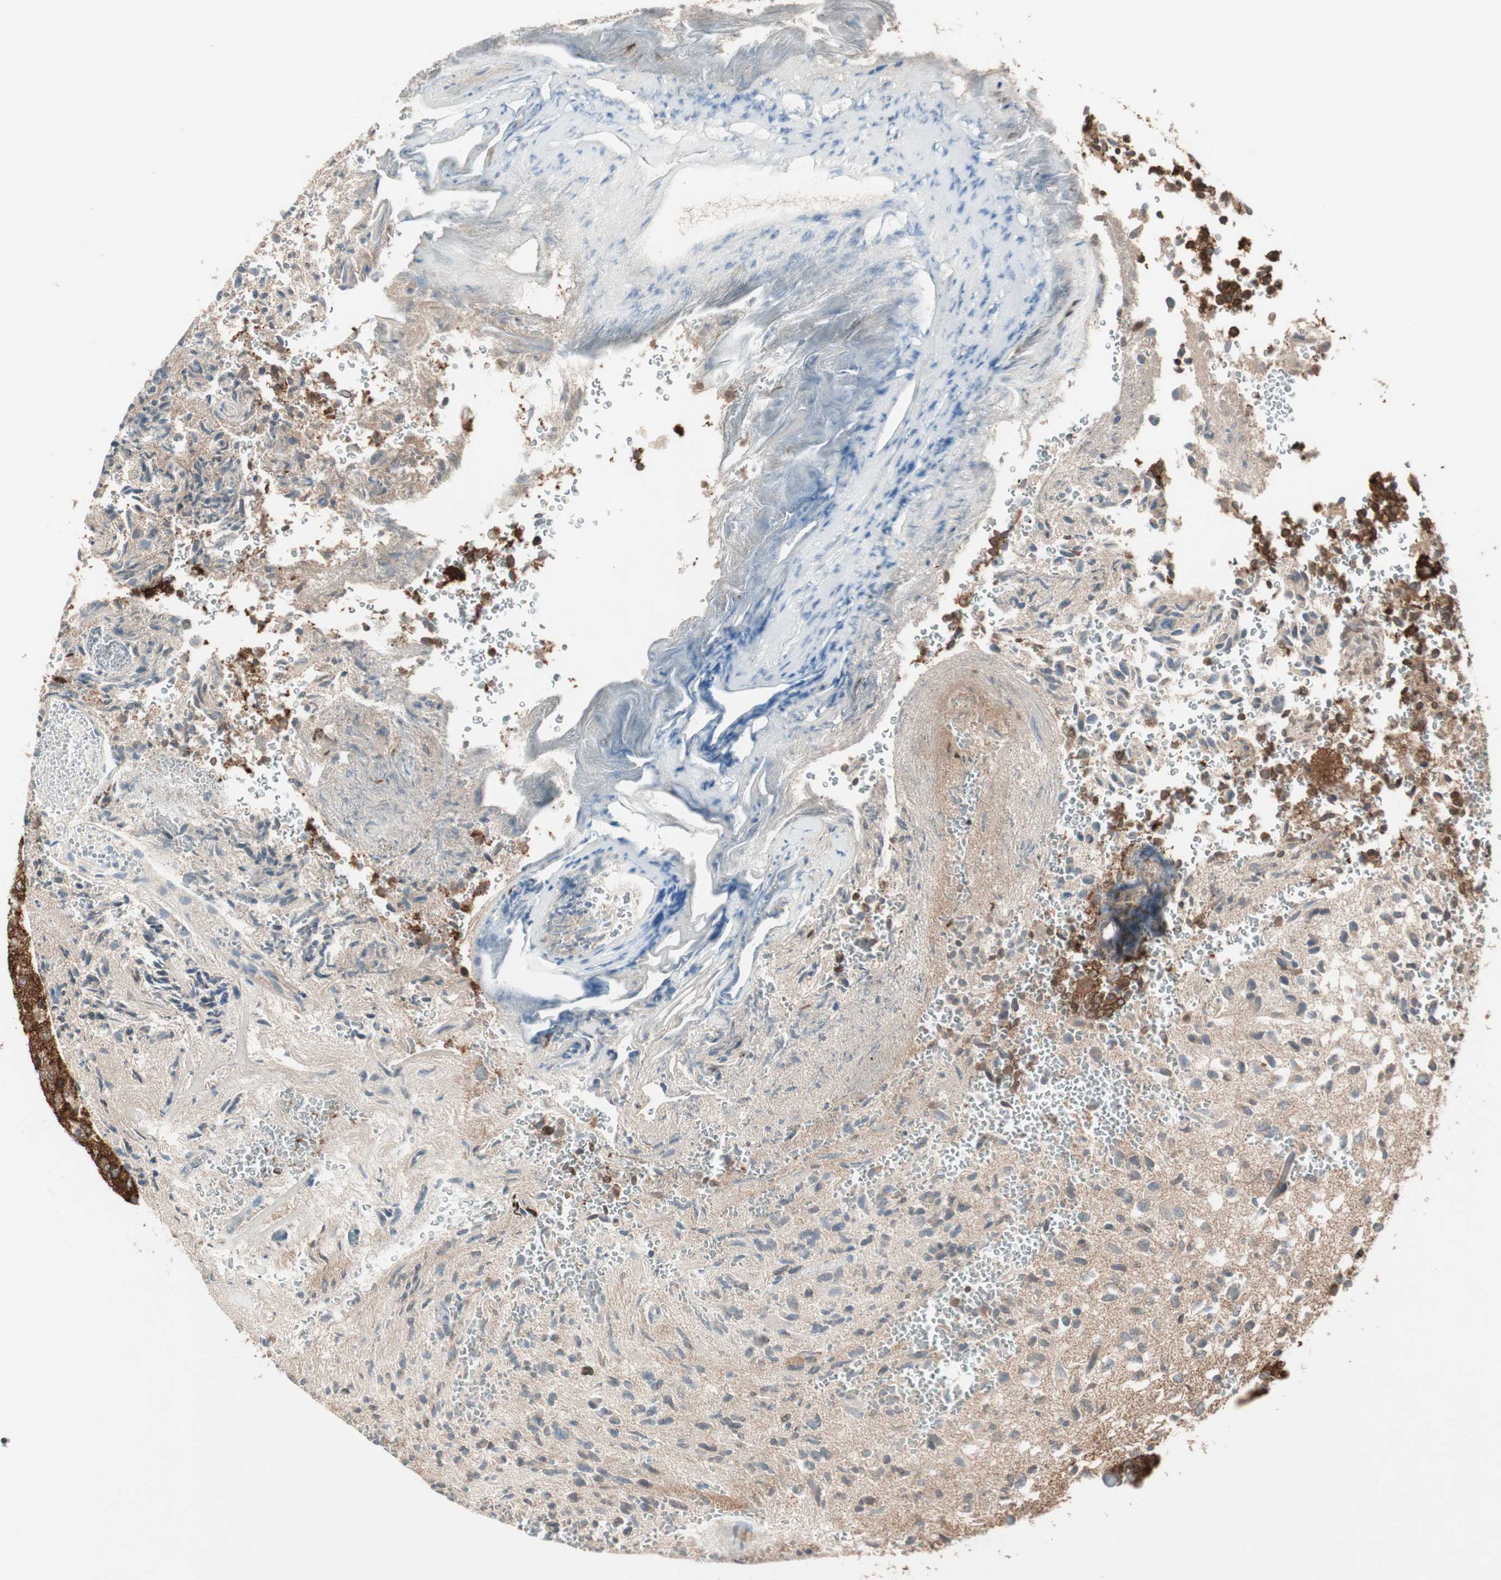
{"staining": {"intensity": "strong", "quantity": ">75%", "location": "cytoplasmic/membranous,nuclear"}, "tissue": "glioma", "cell_type": "Tumor cells", "image_type": "cancer", "snomed": [{"axis": "morphology", "description": "Glioma, malignant, High grade"}, {"axis": "topography", "description": "pancreas cauda"}], "caption": "High-magnification brightfield microscopy of glioma stained with DAB (brown) and counterstained with hematoxylin (blue). tumor cells exhibit strong cytoplasmic/membranous and nuclear staining is seen in about>75% of cells.", "gene": "ATP6AP2", "patient": {"sex": "male", "age": 60}}